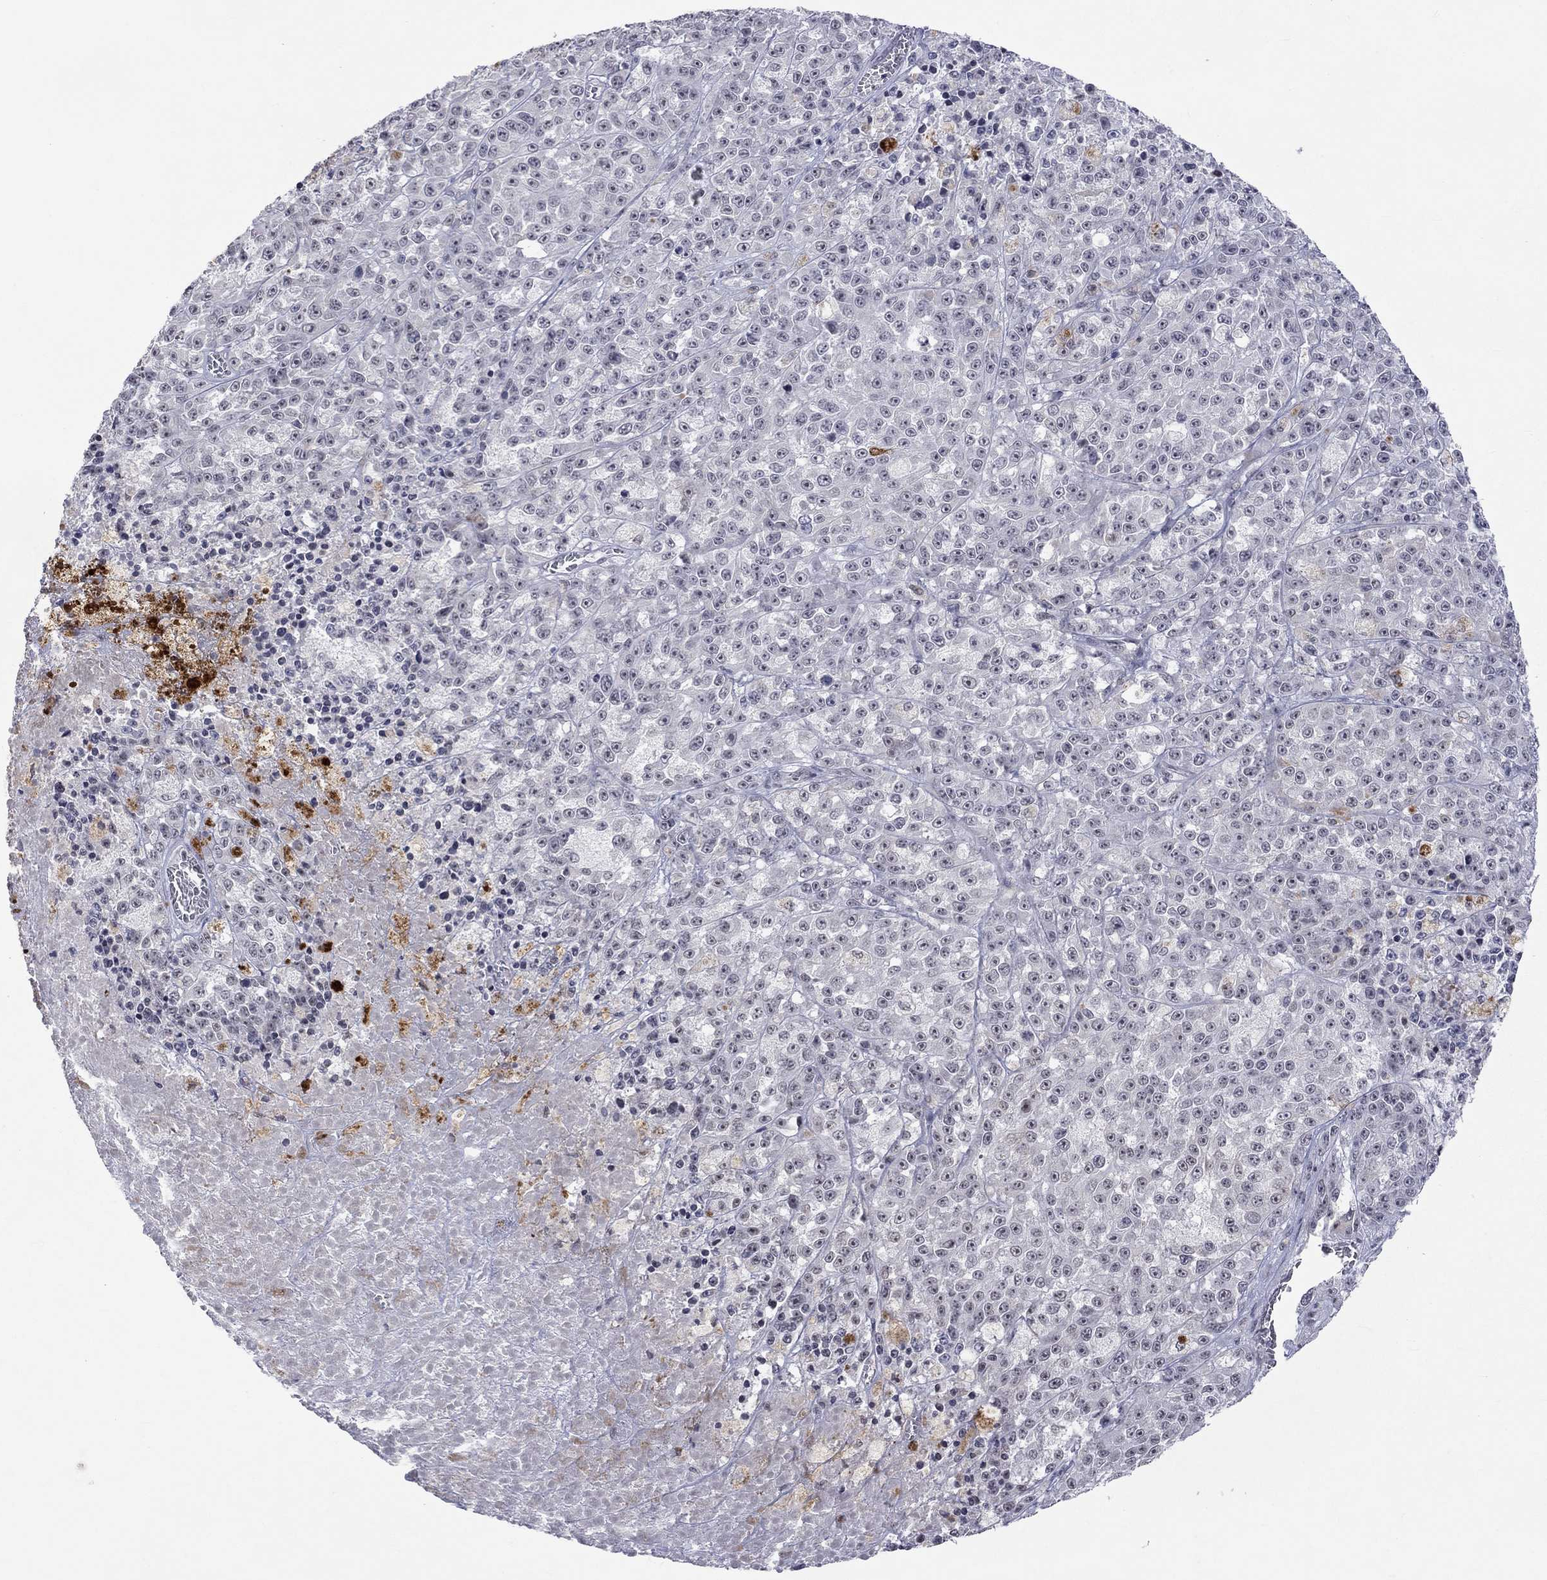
{"staining": {"intensity": "negative", "quantity": "none", "location": "none"}, "tissue": "melanoma", "cell_type": "Tumor cells", "image_type": "cancer", "snomed": [{"axis": "morphology", "description": "Malignant melanoma, NOS"}, {"axis": "topography", "description": "Skin"}], "caption": "IHC photomicrograph of human malignant melanoma stained for a protein (brown), which displays no positivity in tumor cells. (DAB immunohistochemistry (IHC) visualized using brightfield microscopy, high magnification).", "gene": "TMEM143", "patient": {"sex": "female", "age": 58}}